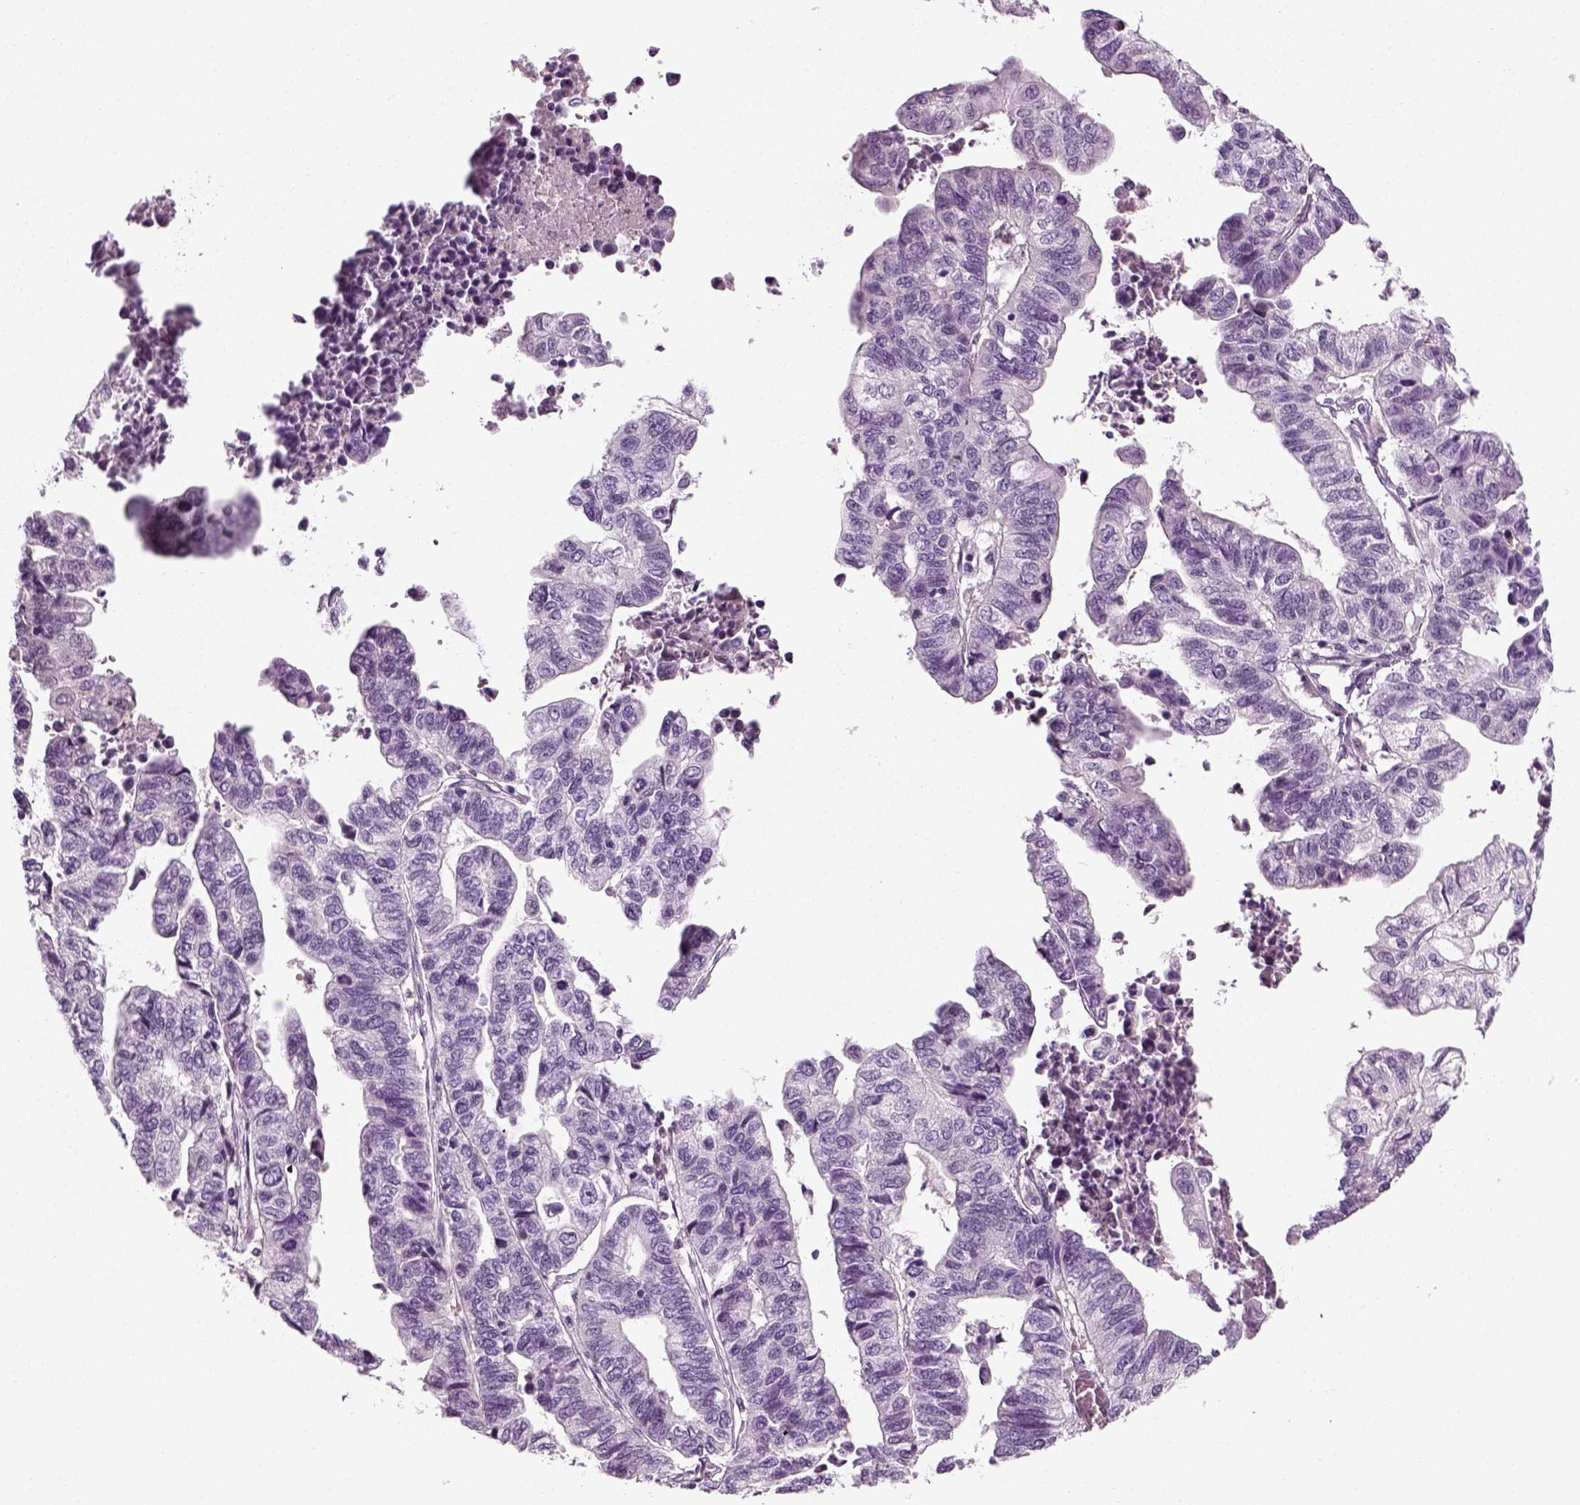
{"staining": {"intensity": "negative", "quantity": "none", "location": "none"}, "tissue": "stomach cancer", "cell_type": "Tumor cells", "image_type": "cancer", "snomed": [{"axis": "morphology", "description": "Adenocarcinoma, NOS"}, {"axis": "topography", "description": "Stomach, upper"}], "caption": "The immunohistochemistry photomicrograph has no significant expression in tumor cells of stomach cancer (adenocarcinoma) tissue.", "gene": "KRT75", "patient": {"sex": "female", "age": 67}}